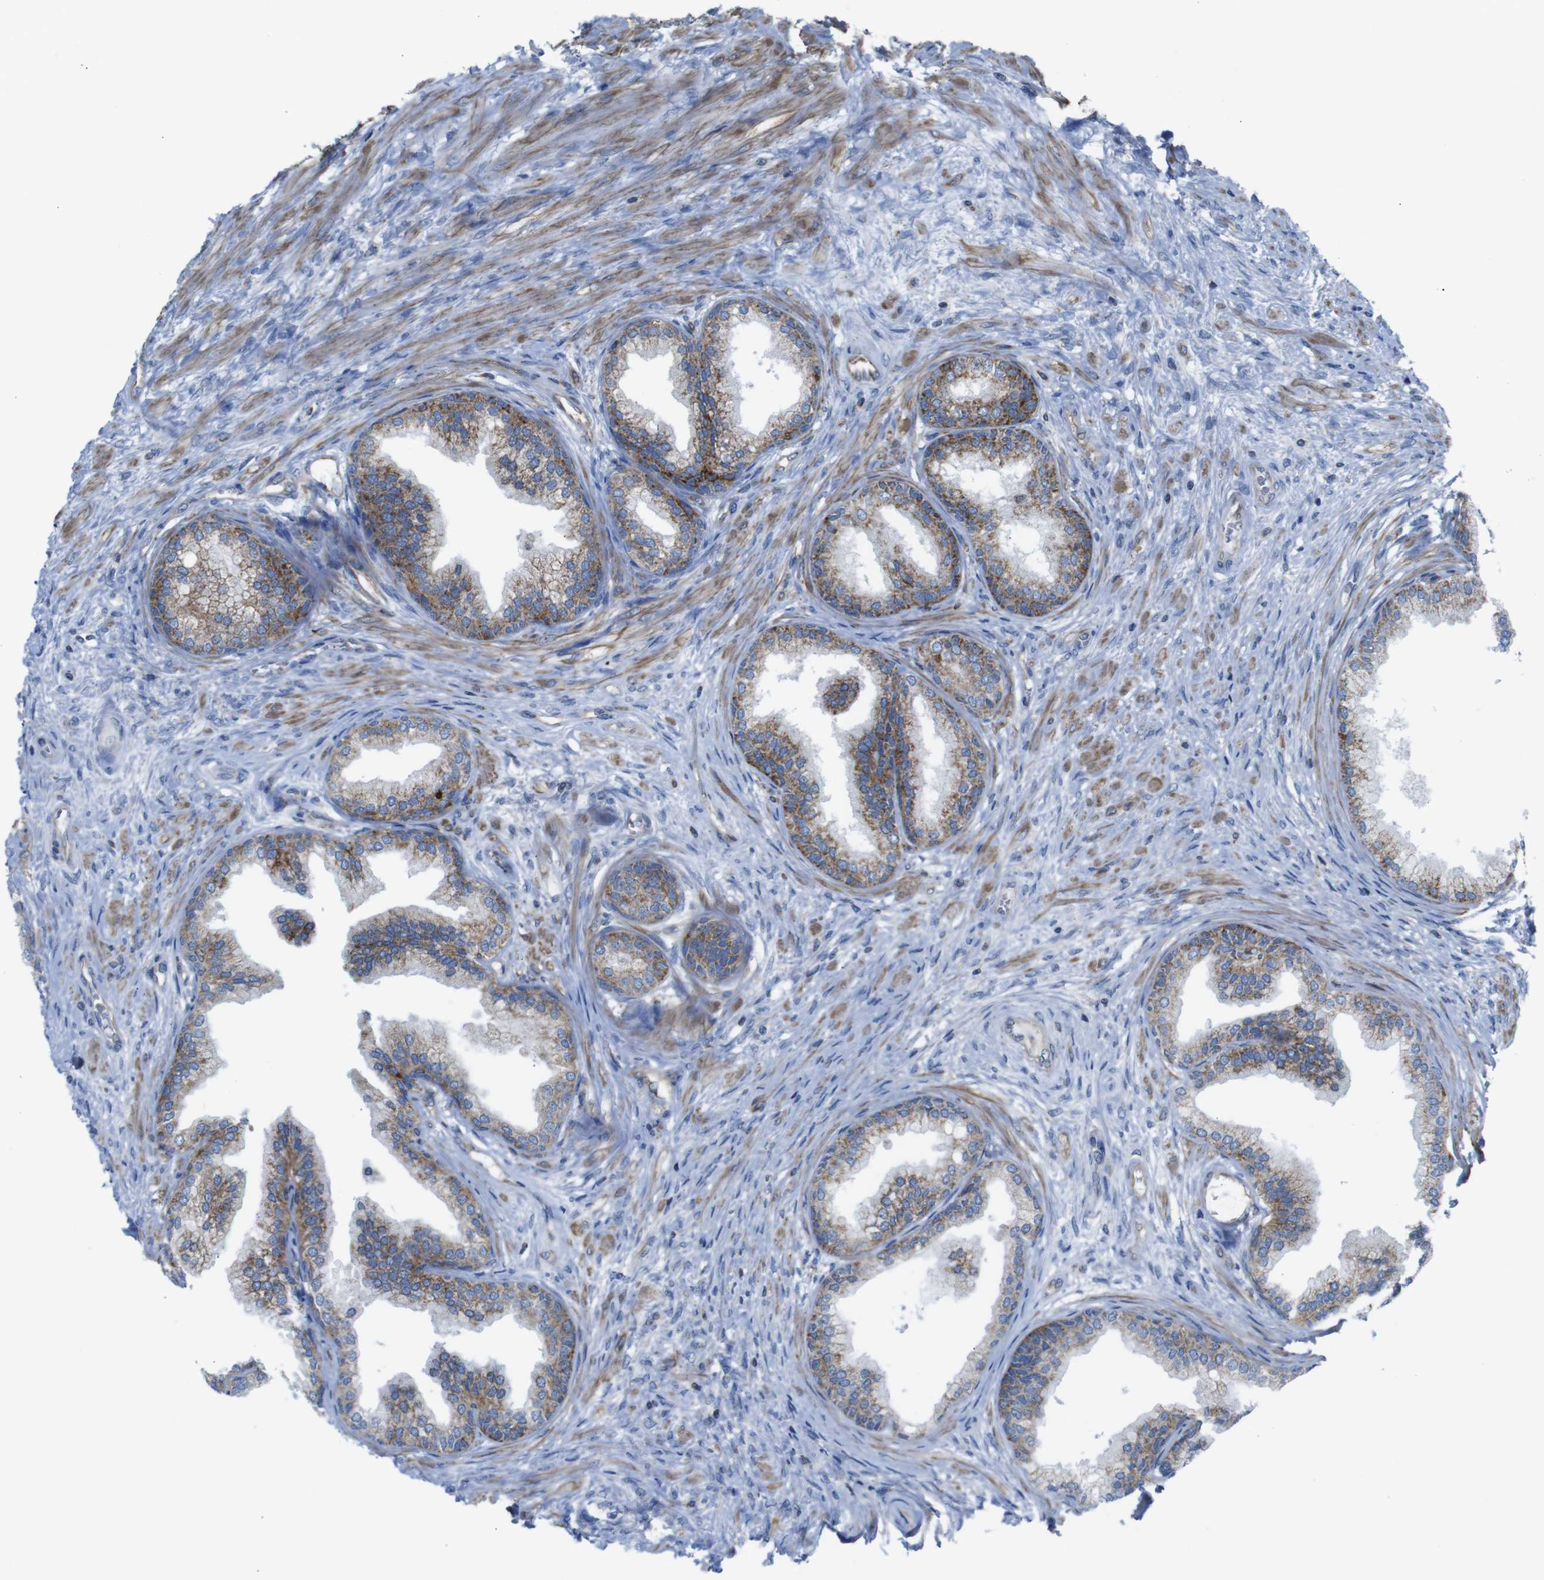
{"staining": {"intensity": "strong", "quantity": ">75%", "location": "cytoplasmic/membranous"}, "tissue": "prostate", "cell_type": "Glandular cells", "image_type": "normal", "snomed": [{"axis": "morphology", "description": "Normal tissue, NOS"}, {"axis": "topography", "description": "Prostate"}], "caption": "Human prostate stained for a protein (brown) displays strong cytoplasmic/membranous positive staining in about >75% of glandular cells.", "gene": "PDCD1LG2", "patient": {"sex": "male", "age": 76}}